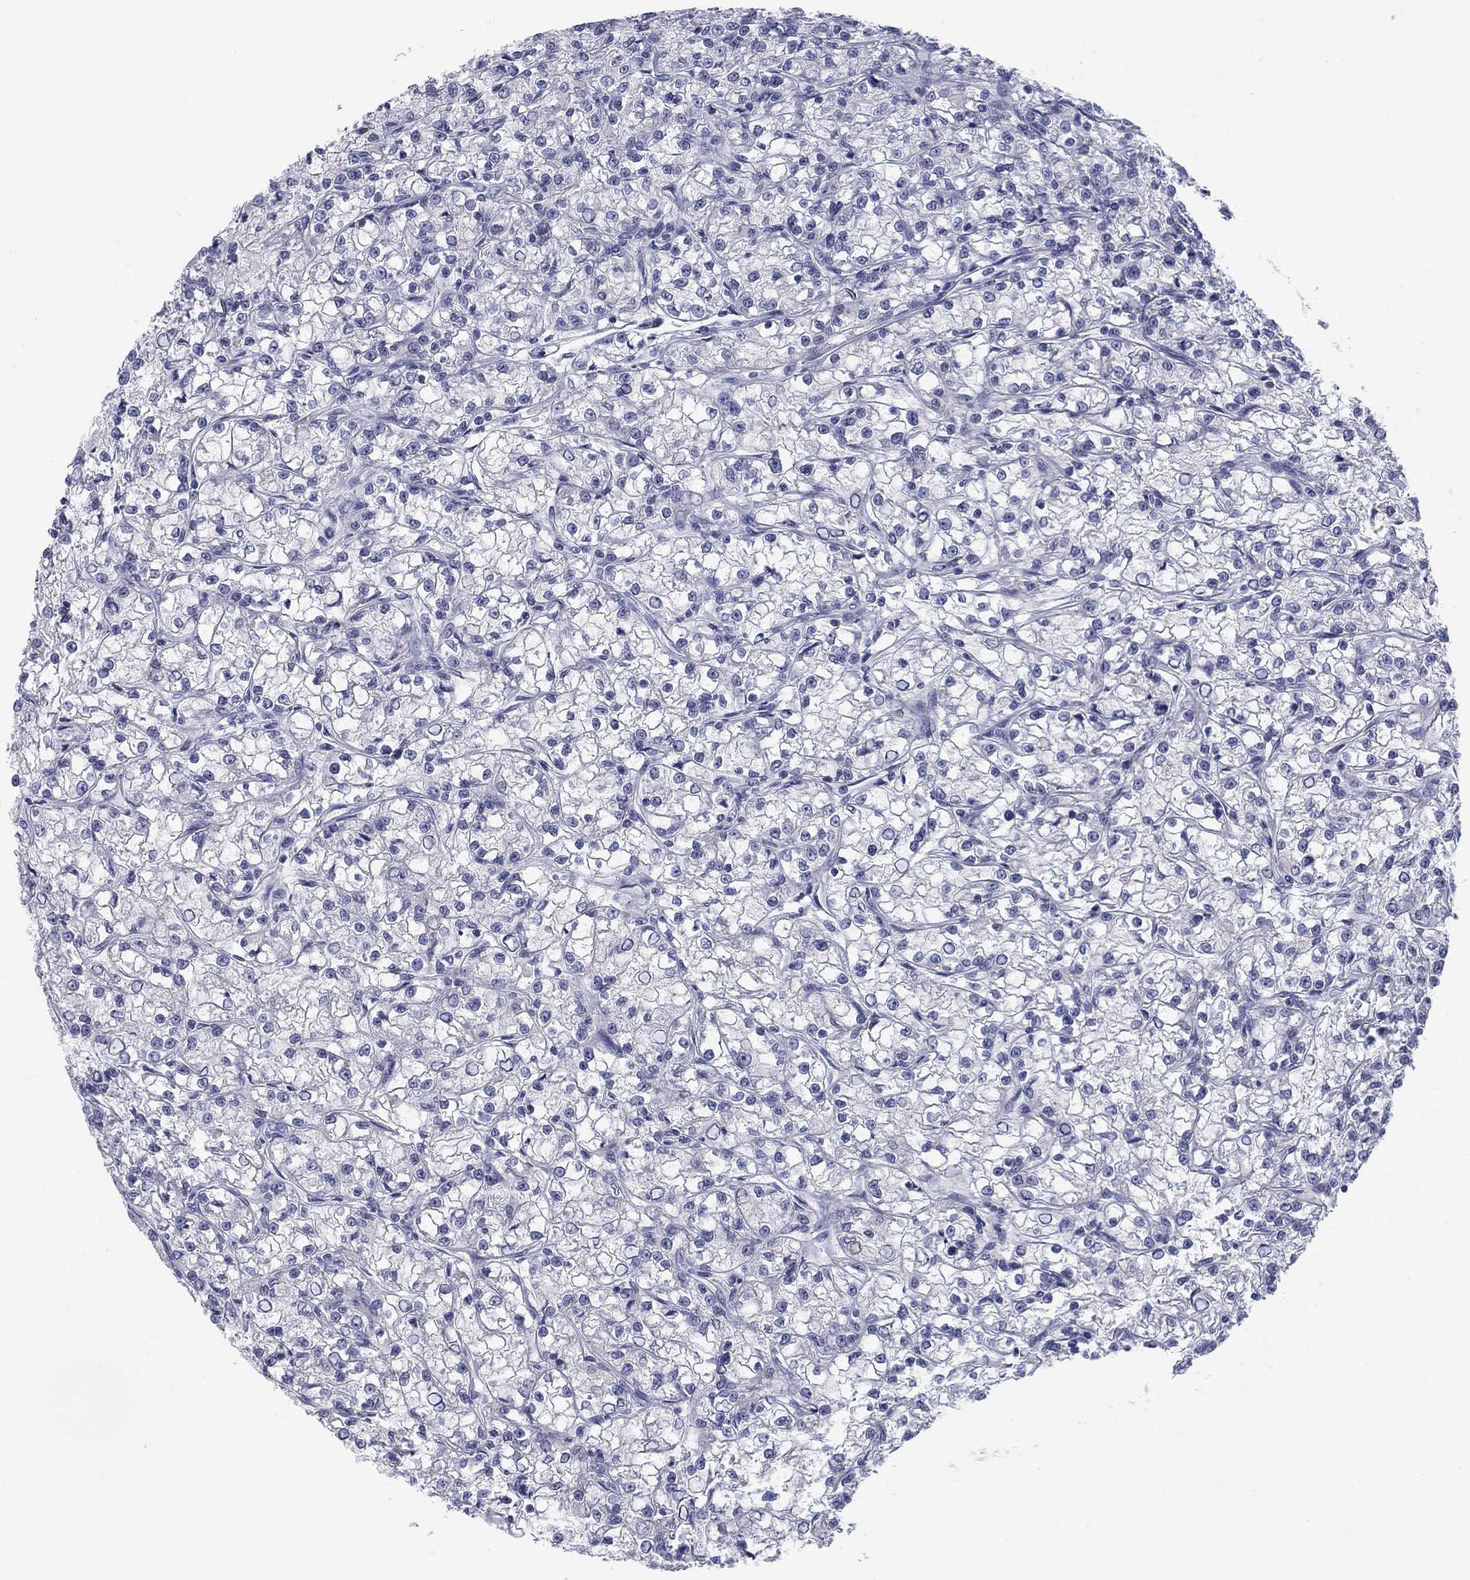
{"staining": {"intensity": "negative", "quantity": "none", "location": "none"}, "tissue": "renal cancer", "cell_type": "Tumor cells", "image_type": "cancer", "snomed": [{"axis": "morphology", "description": "Adenocarcinoma, NOS"}, {"axis": "topography", "description": "Kidney"}], "caption": "Immunohistochemistry (IHC) image of human renal cancer (adenocarcinoma) stained for a protein (brown), which reveals no staining in tumor cells.", "gene": "CALB1", "patient": {"sex": "female", "age": 59}}